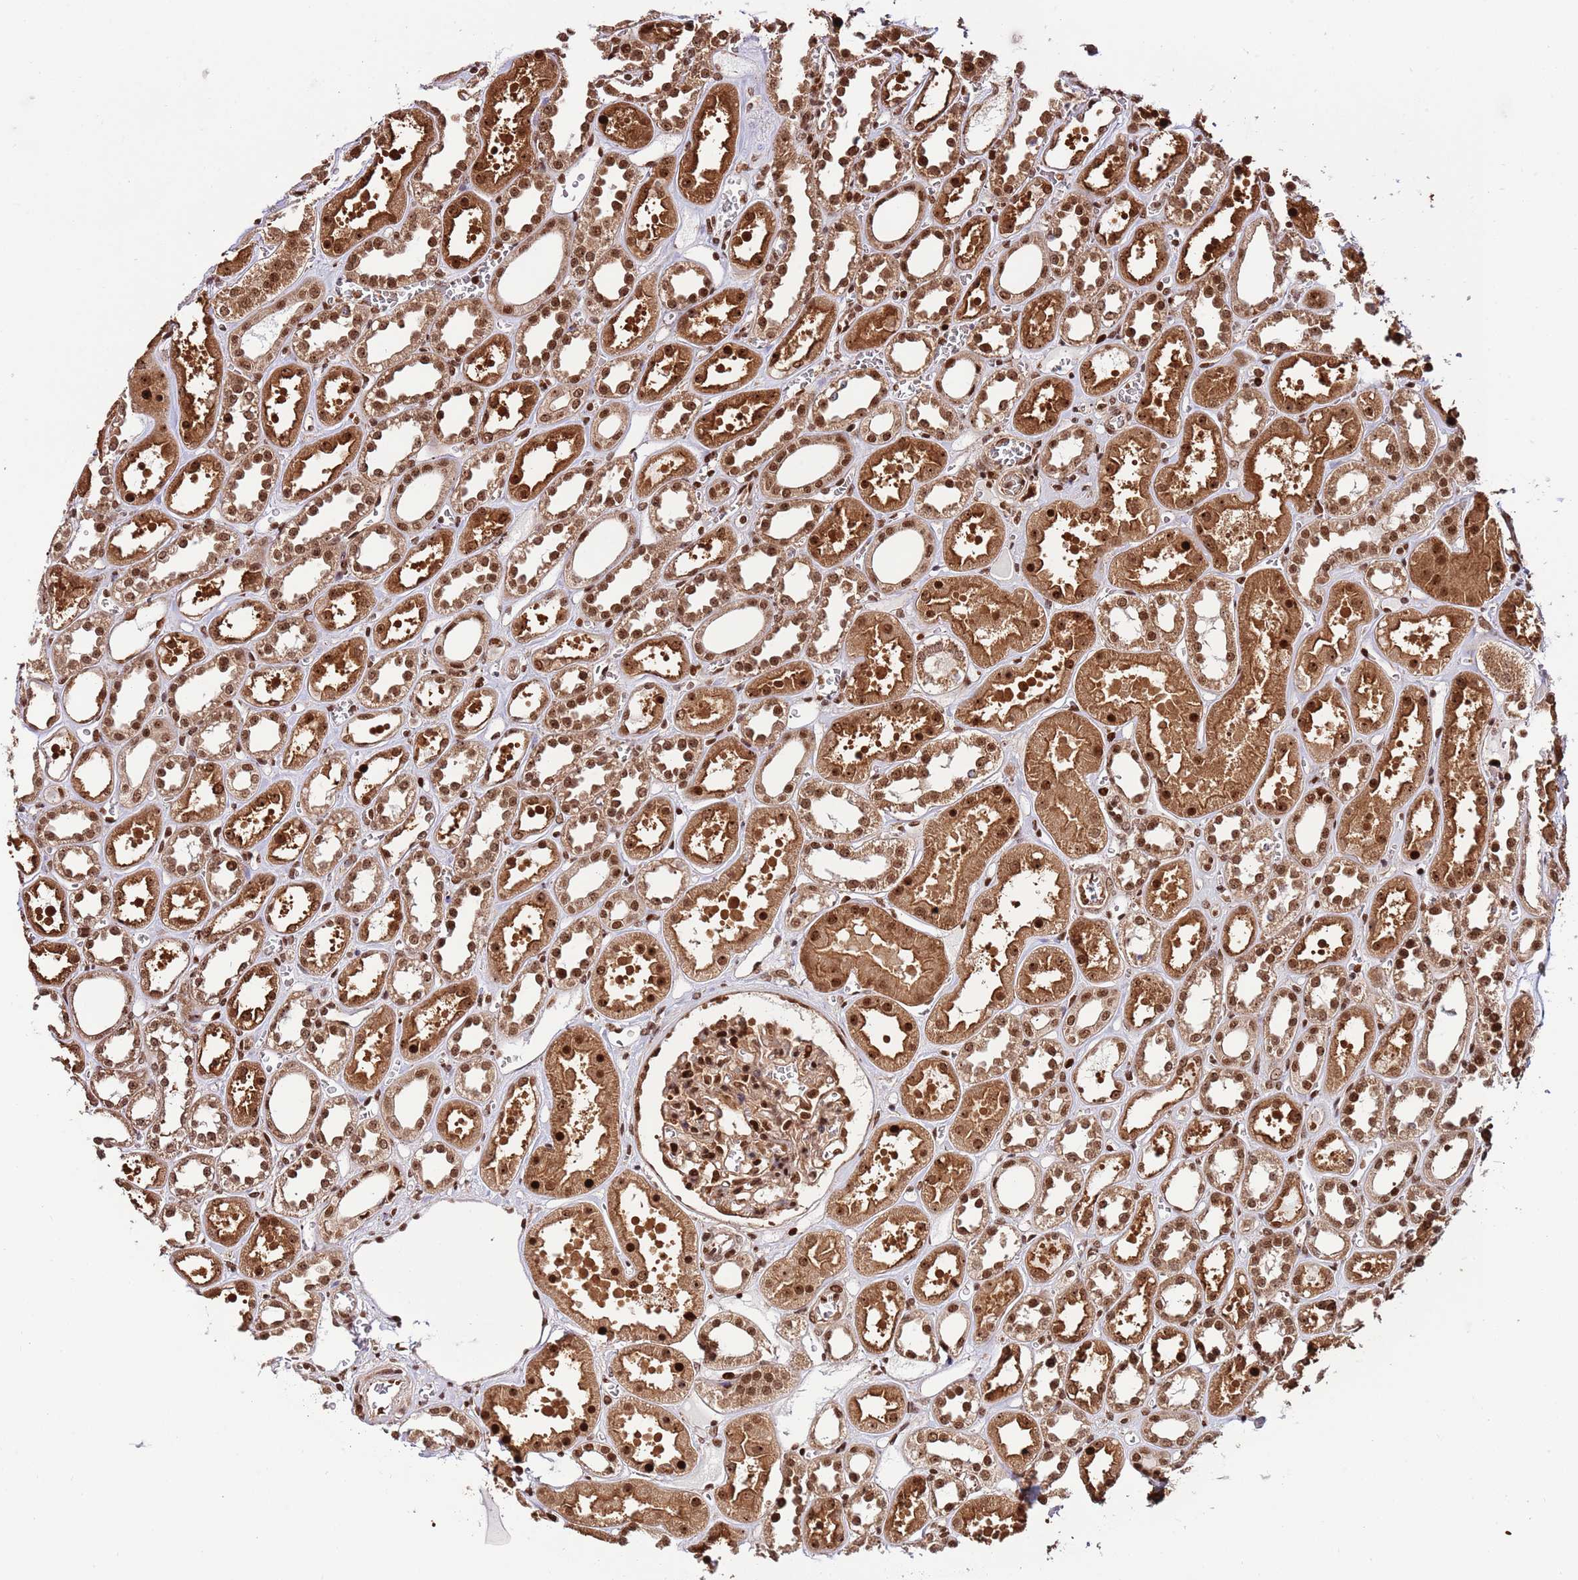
{"staining": {"intensity": "strong", "quantity": ">75%", "location": "nuclear"}, "tissue": "kidney", "cell_type": "Cells in glomeruli", "image_type": "normal", "snomed": [{"axis": "morphology", "description": "Normal tissue, NOS"}, {"axis": "topography", "description": "Kidney"}], "caption": "A micrograph of kidney stained for a protein displays strong nuclear brown staining in cells in glomeruli. The staining was performed using DAB (3,3'-diaminobenzidine) to visualize the protein expression in brown, while the nuclei were stained in blue with hematoxylin (Magnification: 20x).", "gene": "RIF1", "patient": {"sex": "female", "age": 41}}